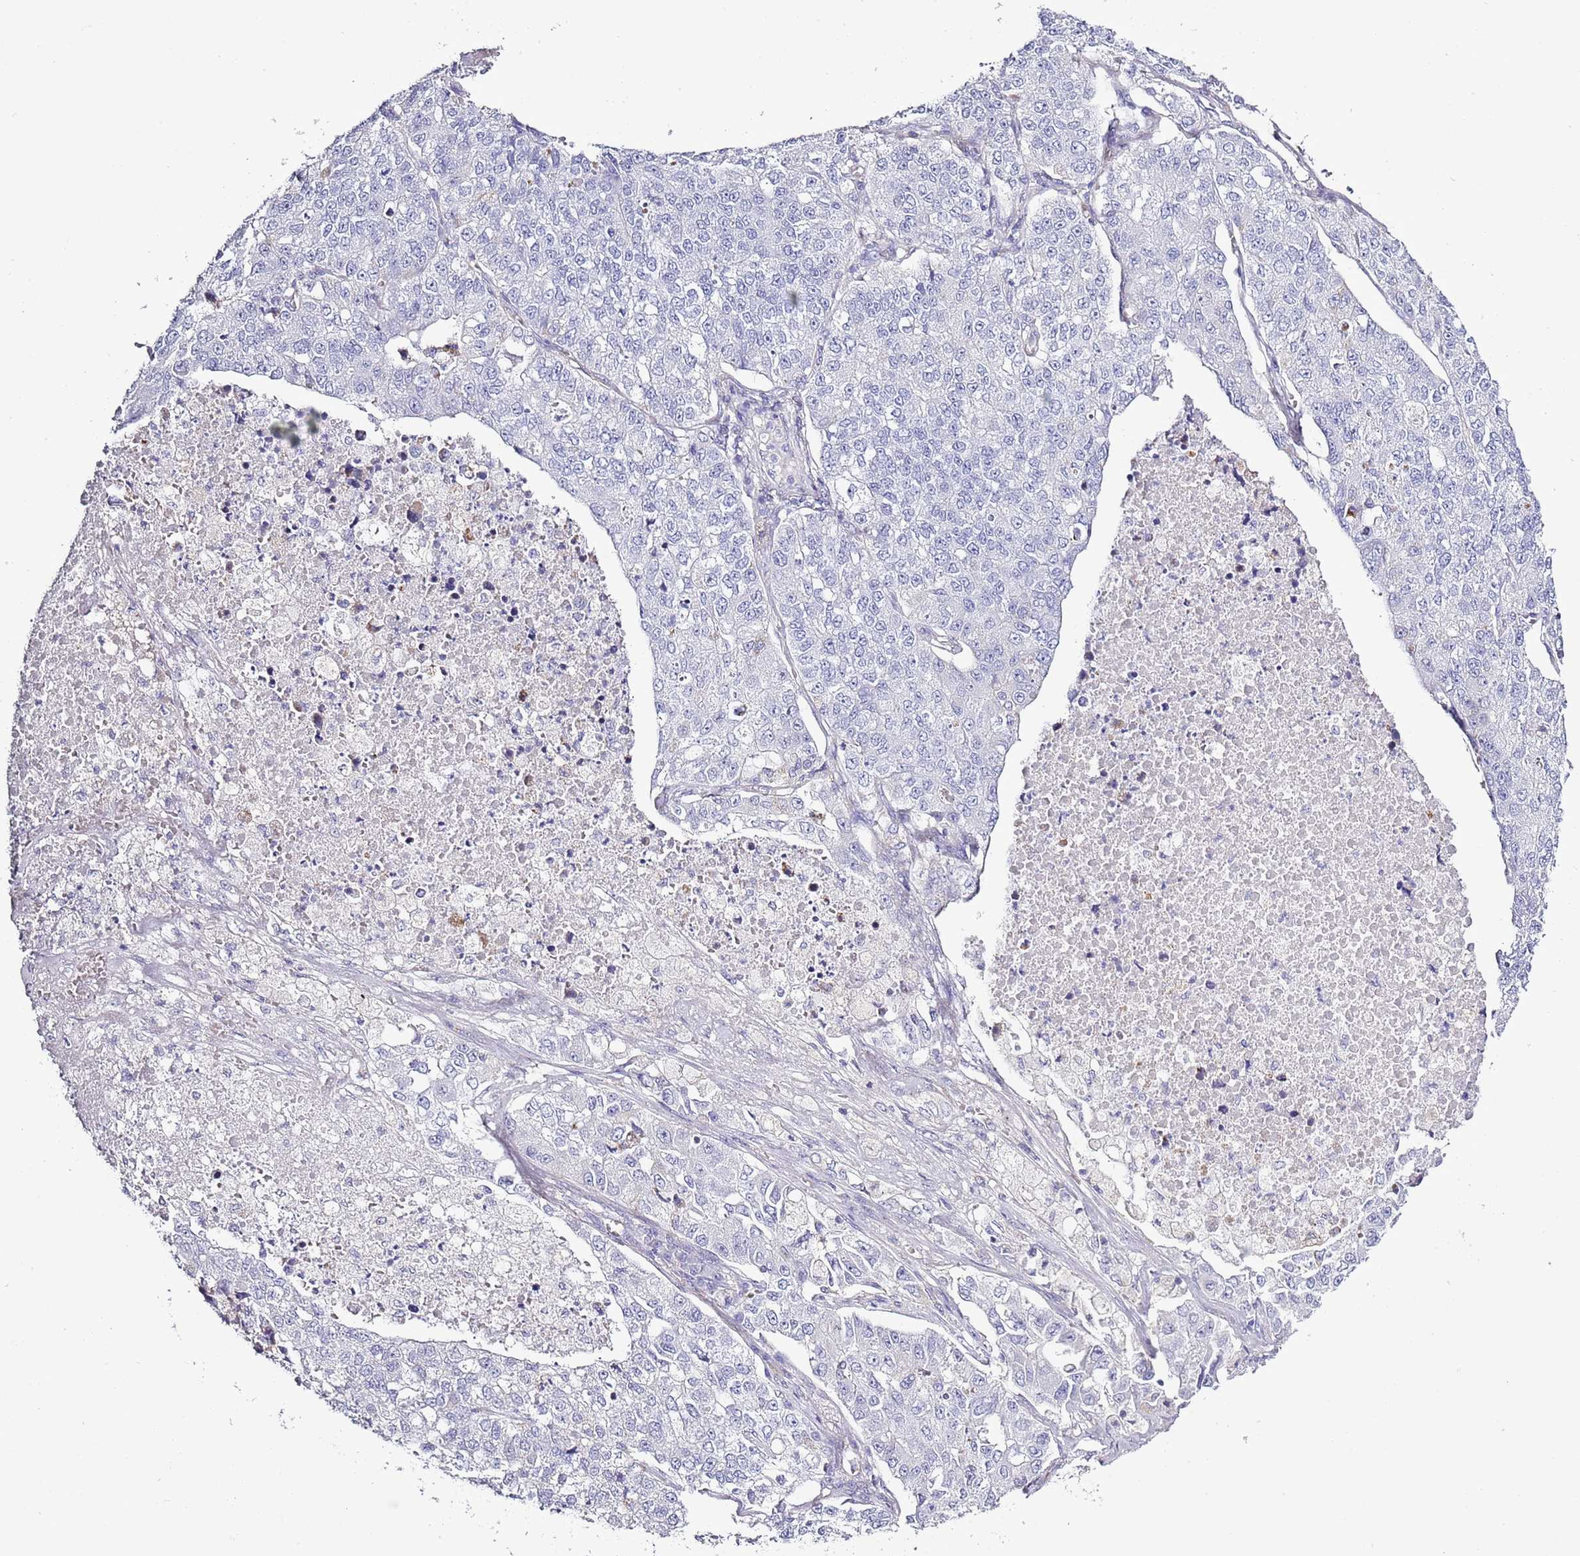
{"staining": {"intensity": "negative", "quantity": "none", "location": "none"}, "tissue": "lung cancer", "cell_type": "Tumor cells", "image_type": "cancer", "snomed": [{"axis": "morphology", "description": "Adenocarcinoma, NOS"}, {"axis": "topography", "description": "Lung"}], "caption": "Tumor cells are negative for brown protein staining in adenocarcinoma (lung). (Brightfield microscopy of DAB (3,3'-diaminobenzidine) IHC at high magnification).", "gene": "SLC23A1", "patient": {"sex": "male", "age": 49}}